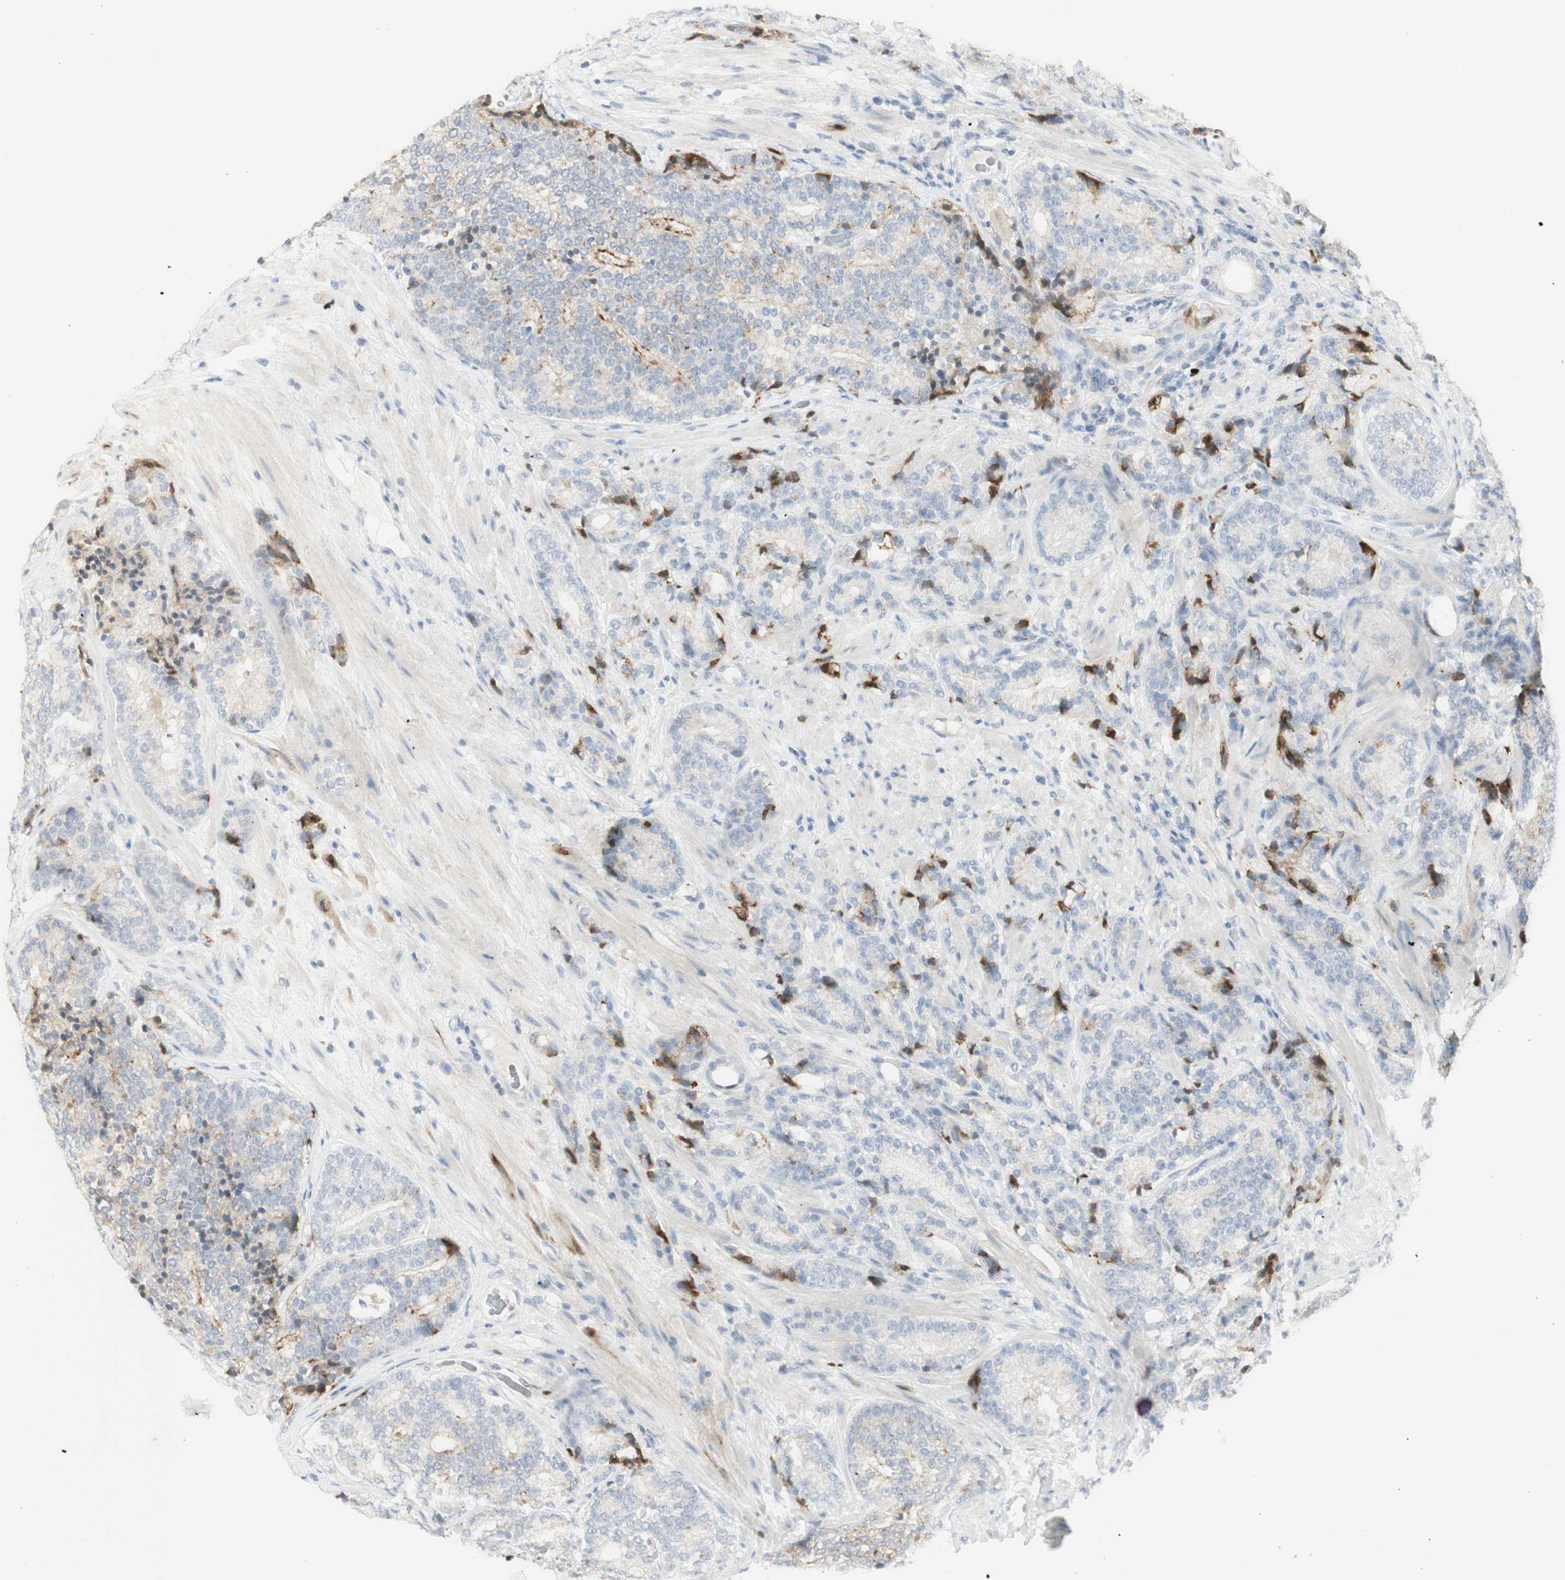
{"staining": {"intensity": "moderate", "quantity": "<25%", "location": "cytoplasmic/membranous"}, "tissue": "prostate cancer", "cell_type": "Tumor cells", "image_type": "cancer", "snomed": [{"axis": "morphology", "description": "Adenocarcinoma, High grade"}, {"axis": "topography", "description": "Prostate"}], "caption": "Moderate cytoplasmic/membranous positivity for a protein is identified in approximately <25% of tumor cells of prostate cancer using immunohistochemistry.", "gene": "MDK", "patient": {"sex": "male", "age": 61}}